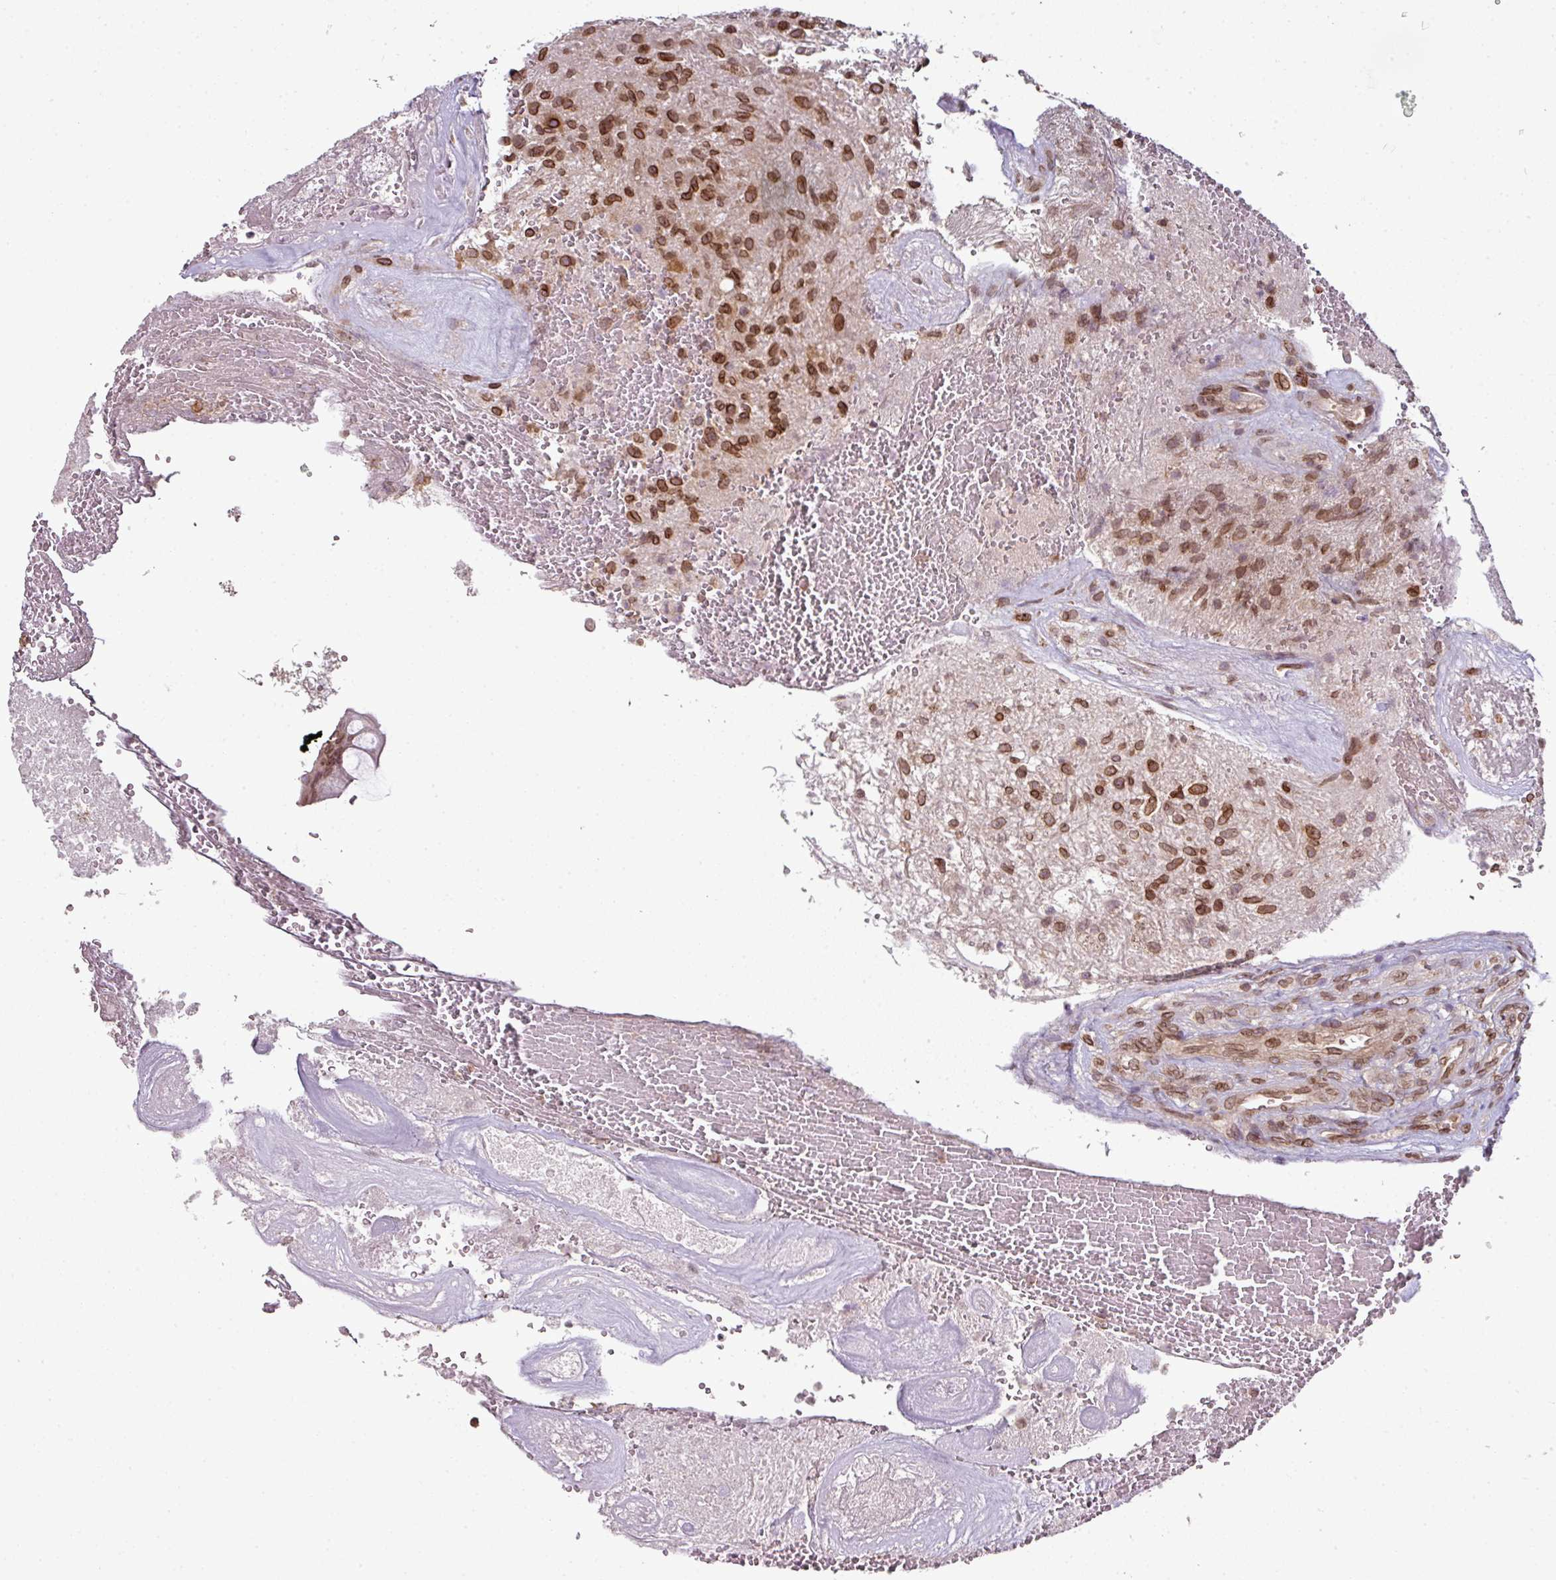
{"staining": {"intensity": "strong", "quantity": ">75%", "location": "cytoplasmic/membranous,nuclear"}, "tissue": "glioma", "cell_type": "Tumor cells", "image_type": "cancer", "snomed": [{"axis": "morphology", "description": "Glioma, malignant, High grade"}, {"axis": "topography", "description": "Brain"}], "caption": "Glioma stained with immunohistochemistry (IHC) exhibits strong cytoplasmic/membranous and nuclear staining in about >75% of tumor cells.", "gene": "RANGAP1", "patient": {"sex": "male", "age": 56}}